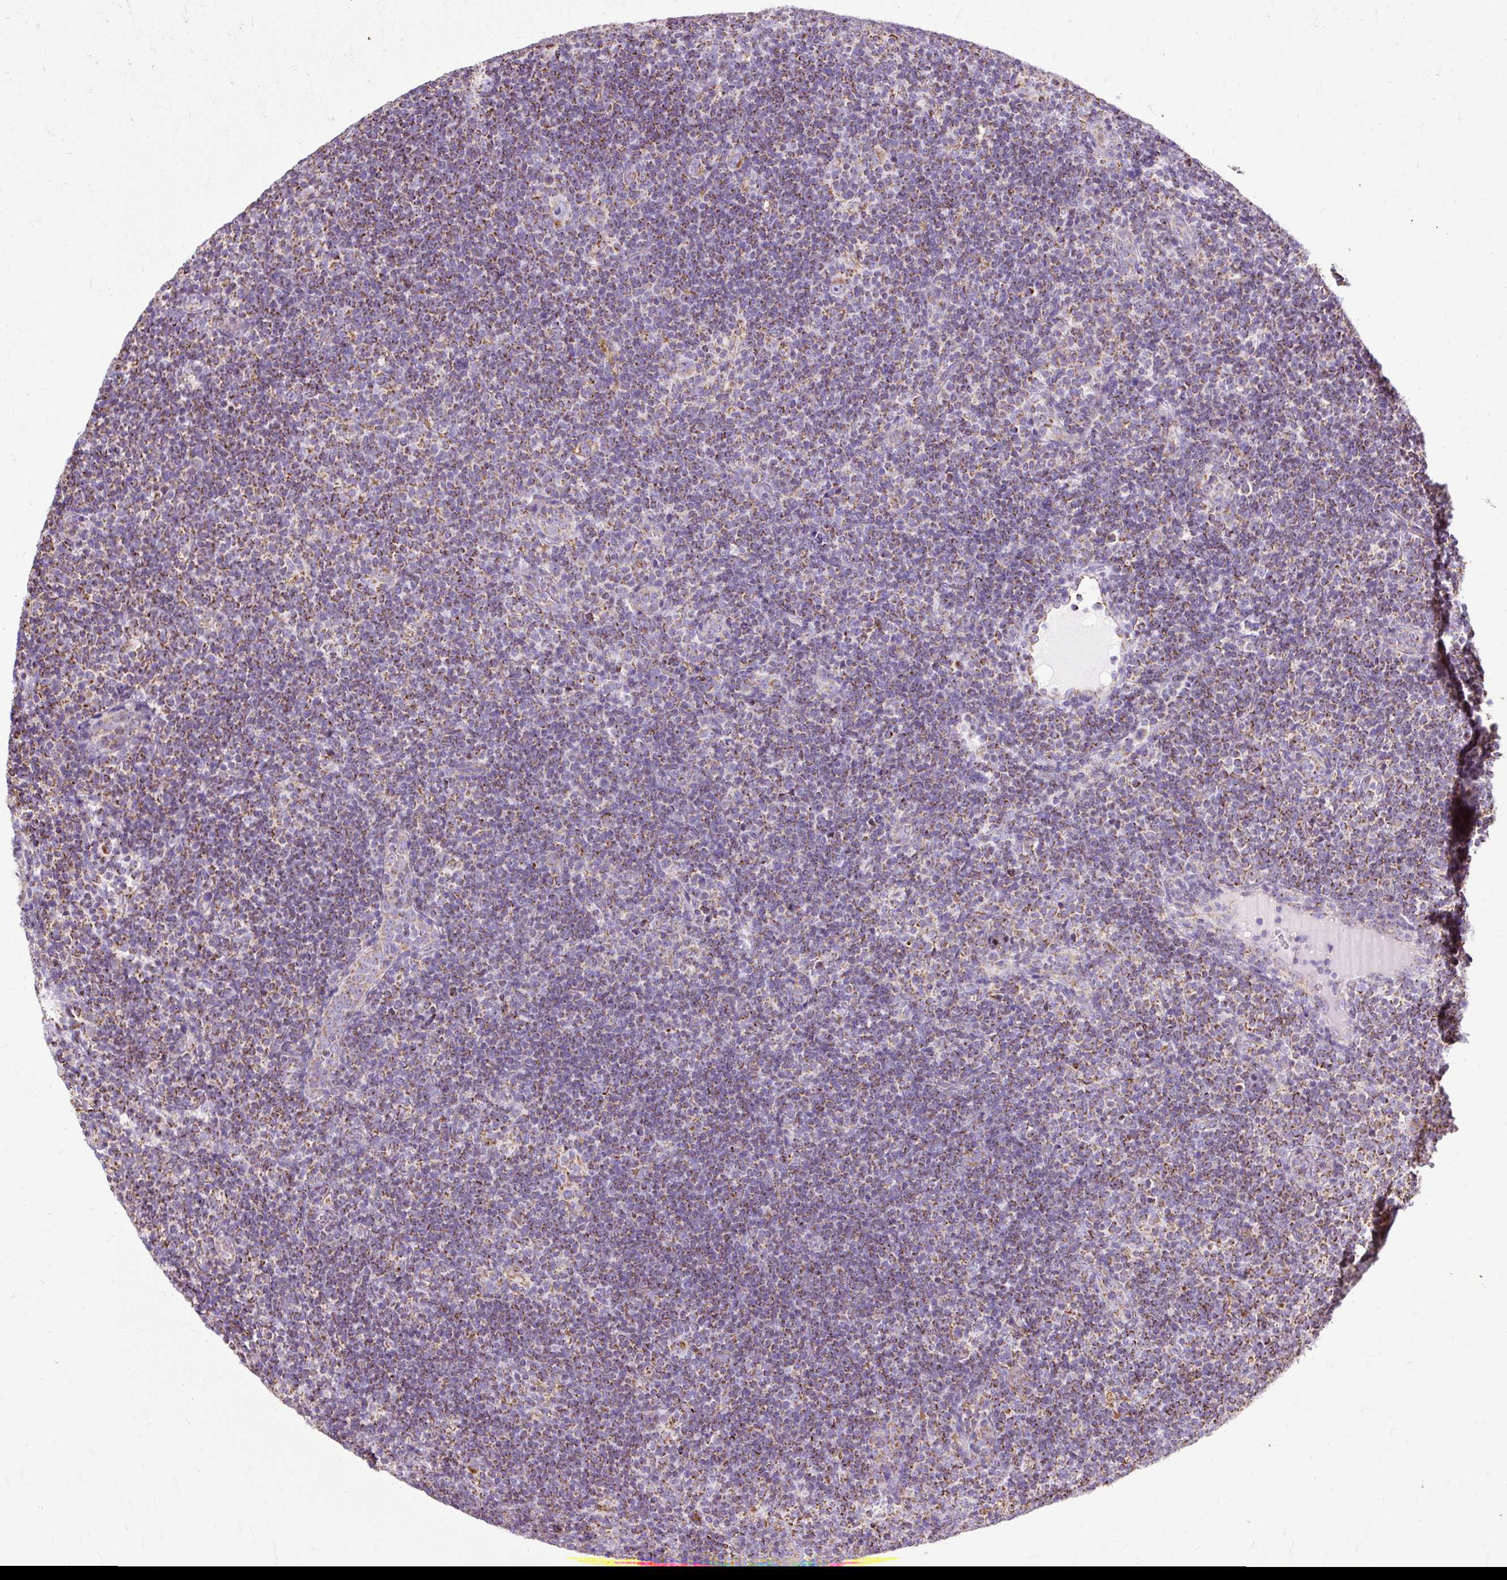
{"staining": {"intensity": "moderate", "quantity": ">75%", "location": "cytoplasmic/membranous"}, "tissue": "lymphoma", "cell_type": "Tumor cells", "image_type": "cancer", "snomed": [{"axis": "morphology", "description": "Hodgkin's disease, NOS"}, {"axis": "topography", "description": "Lymph node"}], "caption": "Tumor cells reveal moderate cytoplasmic/membranous positivity in approximately >75% of cells in Hodgkin's disease.", "gene": "DLAT", "patient": {"sex": "female", "age": 57}}